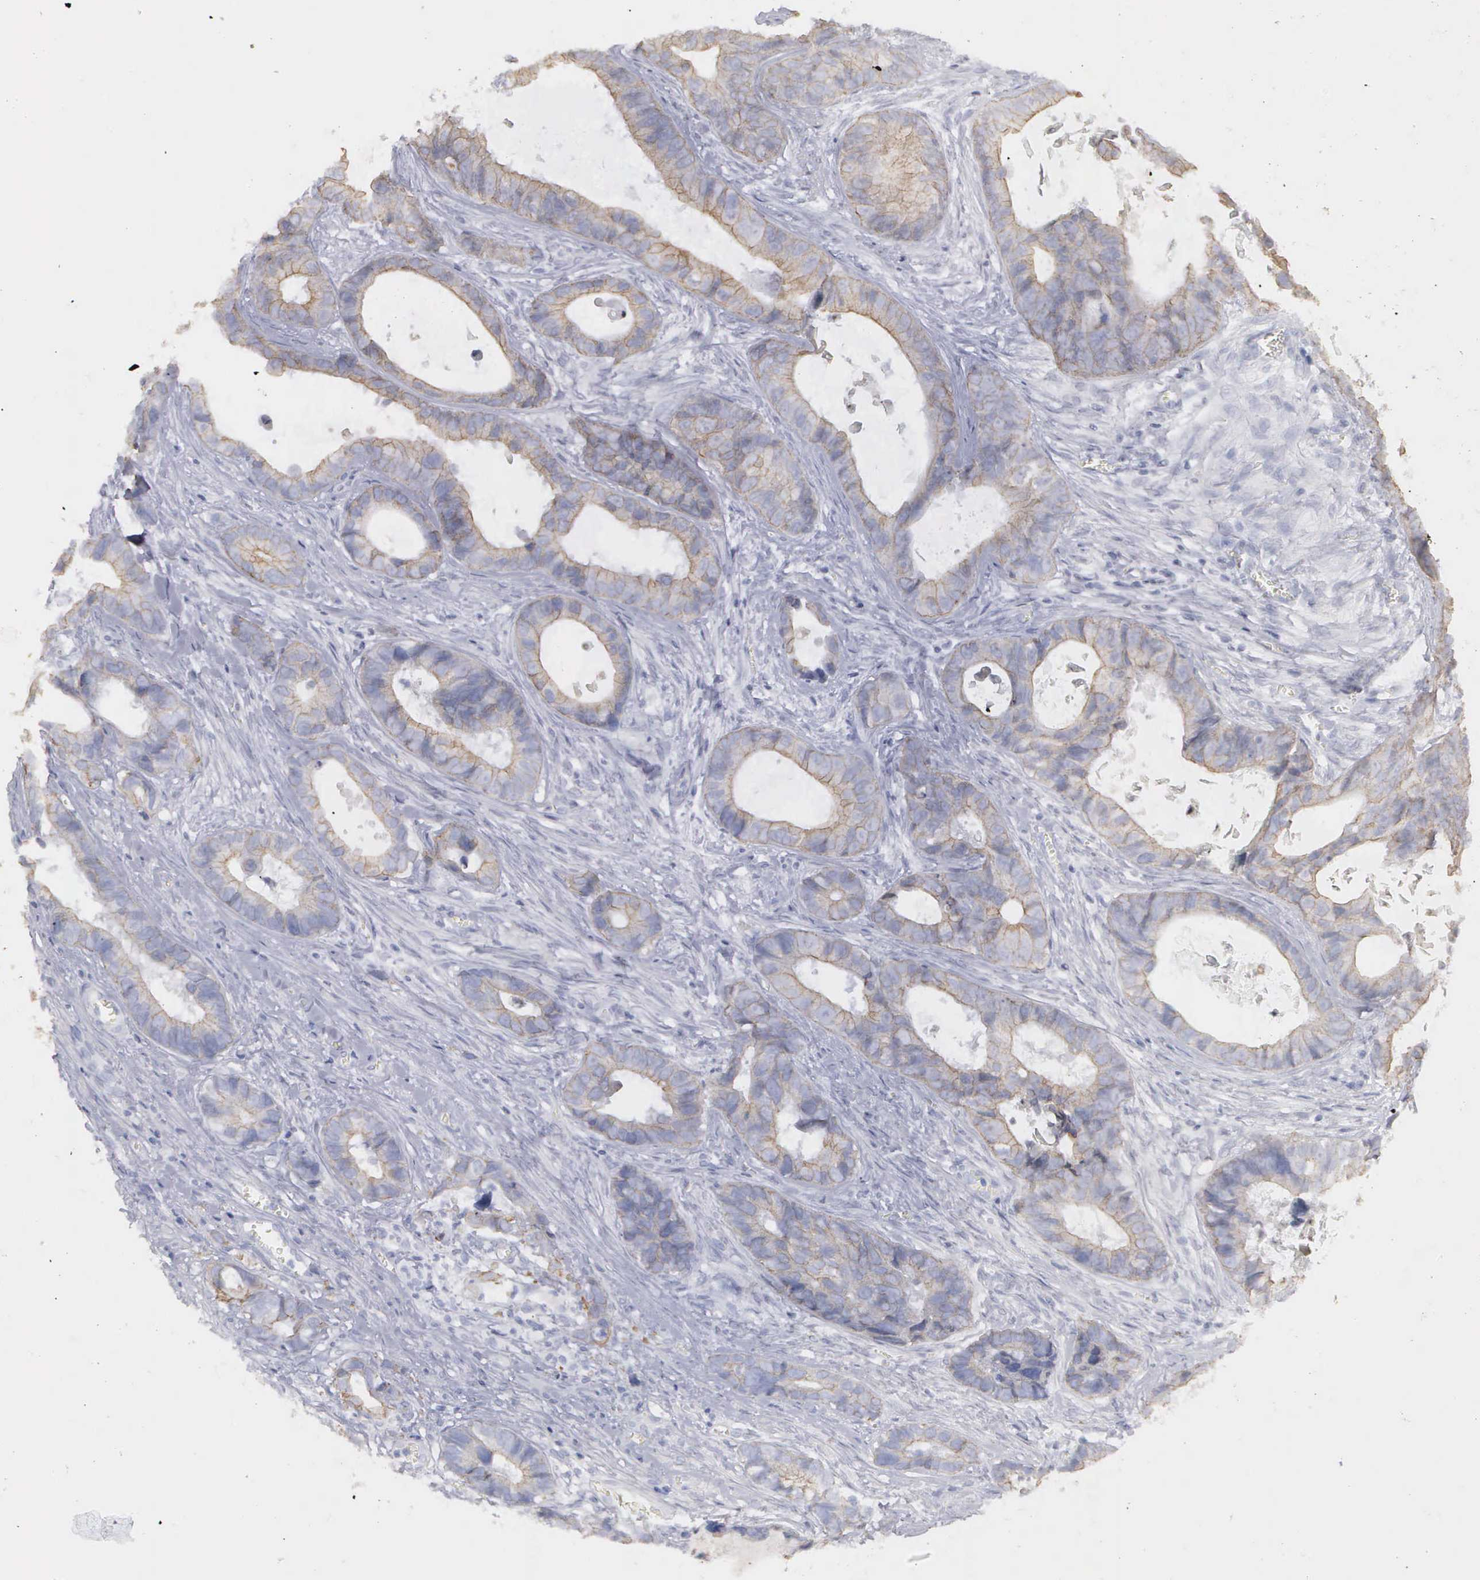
{"staining": {"intensity": "moderate", "quantity": "25%-75%", "location": "cytoplasmic/membranous"}, "tissue": "colorectal cancer", "cell_type": "Tumor cells", "image_type": "cancer", "snomed": [{"axis": "morphology", "description": "Adenocarcinoma, NOS"}, {"axis": "topography", "description": "Rectum"}], "caption": "Human adenocarcinoma (colorectal) stained for a protein (brown) shows moderate cytoplasmic/membranous positive staining in about 25%-75% of tumor cells.", "gene": "WDR89", "patient": {"sex": "female", "age": 98}}